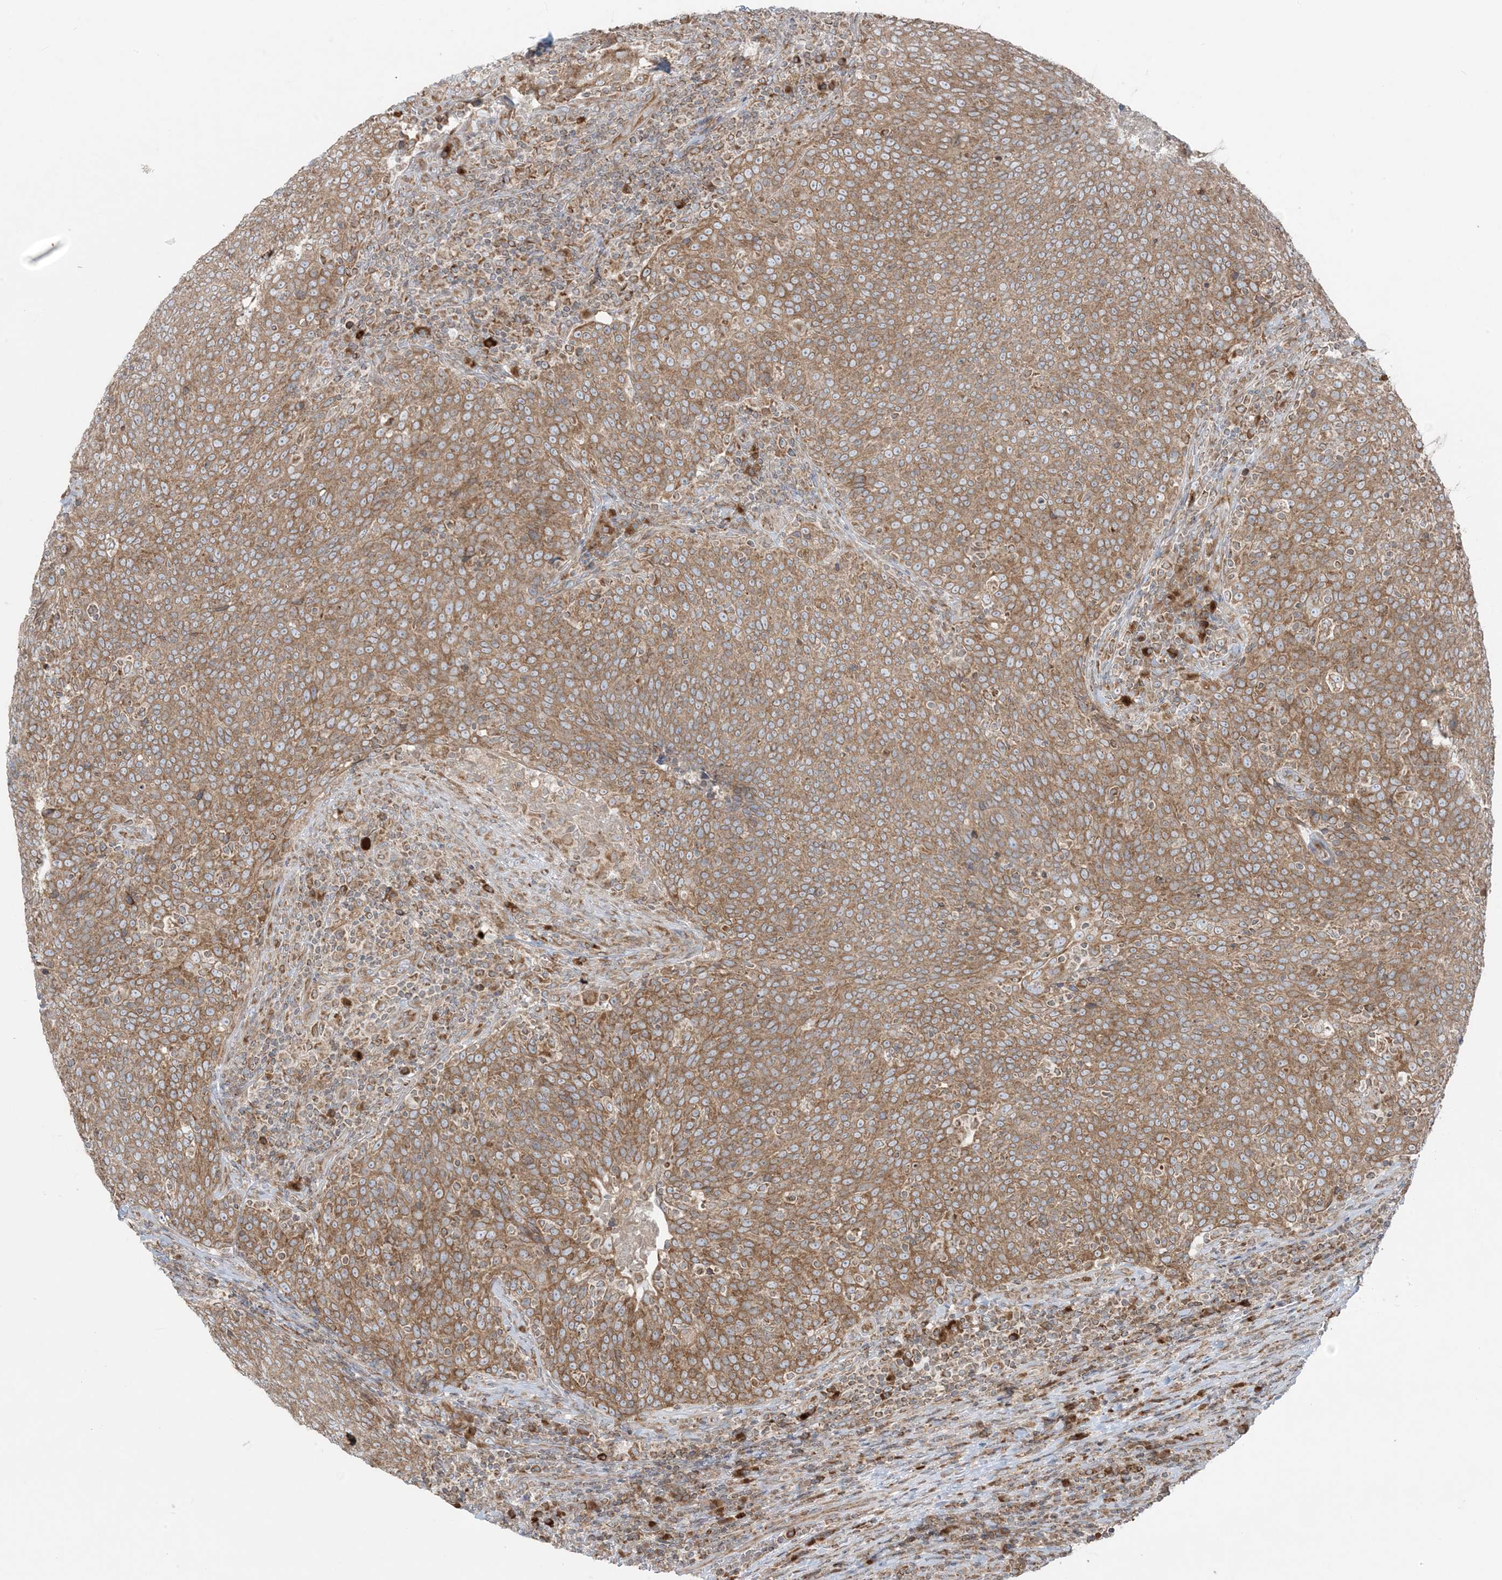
{"staining": {"intensity": "moderate", "quantity": ">75%", "location": "cytoplasmic/membranous"}, "tissue": "head and neck cancer", "cell_type": "Tumor cells", "image_type": "cancer", "snomed": [{"axis": "morphology", "description": "Squamous cell carcinoma, NOS"}, {"axis": "morphology", "description": "Squamous cell carcinoma, metastatic, NOS"}, {"axis": "topography", "description": "Lymph node"}, {"axis": "topography", "description": "Head-Neck"}], "caption": "This photomicrograph shows IHC staining of human head and neck squamous cell carcinoma, with medium moderate cytoplasmic/membranous expression in approximately >75% of tumor cells.", "gene": "UBXN4", "patient": {"sex": "male", "age": 62}}